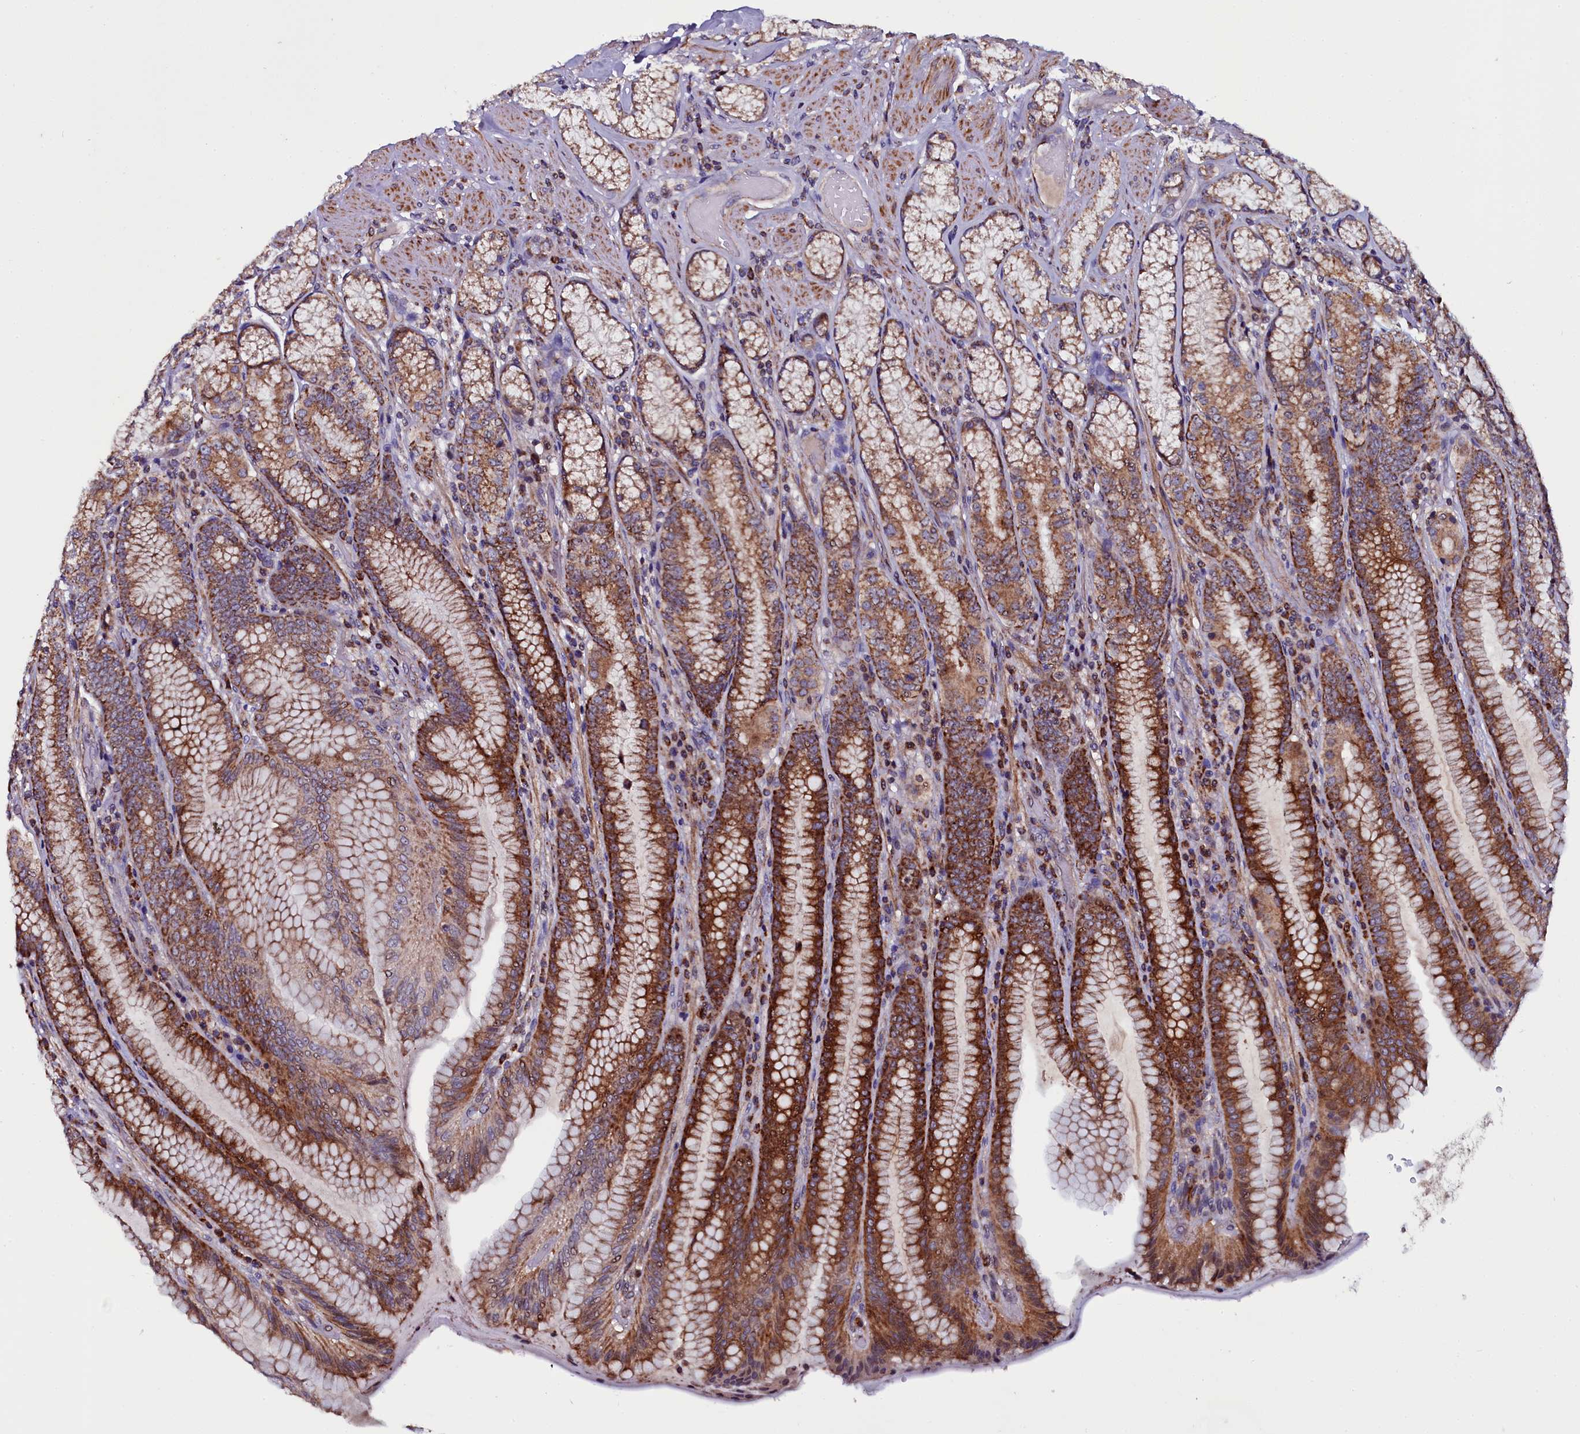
{"staining": {"intensity": "strong", "quantity": "25%-75%", "location": "cytoplasmic/membranous"}, "tissue": "stomach", "cell_type": "Glandular cells", "image_type": "normal", "snomed": [{"axis": "morphology", "description": "Normal tissue, NOS"}, {"axis": "topography", "description": "Stomach, upper"}, {"axis": "topography", "description": "Stomach, lower"}], "caption": "DAB immunohistochemical staining of normal human stomach reveals strong cytoplasmic/membranous protein expression in about 25%-75% of glandular cells.", "gene": "NAA80", "patient": {"sex": "female", "age": 76}}